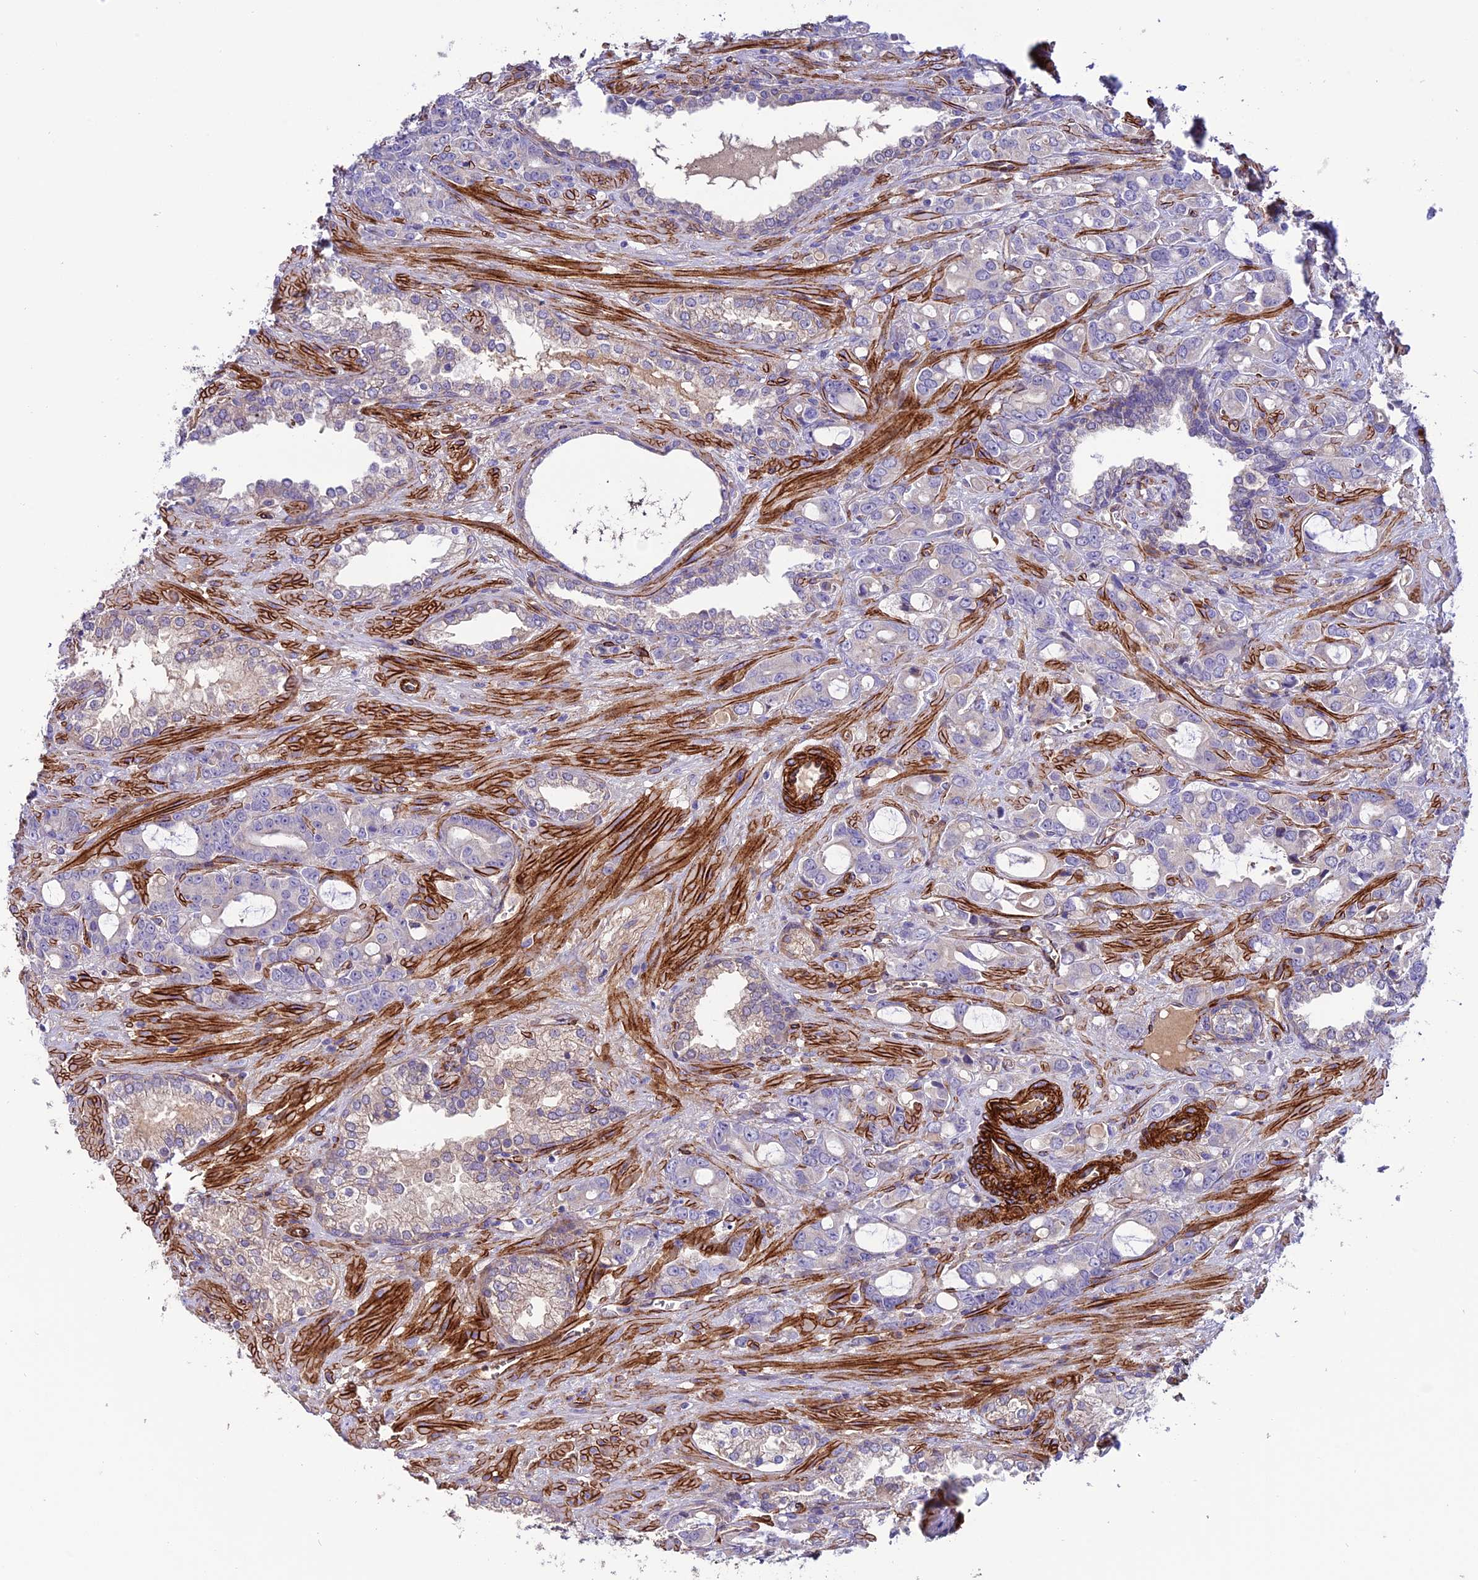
{"staining": {"intensity": "negative", "quantity": "none", "location": "none"}, "tissue": "prostate cancer", "cell_type": "Tumor cells", "image_type": "cancer", "snomed": [{"axis": "morphology", "description": "Adenocarcinoma, High grade"}, {"axis": "topography", "description": "Prostate"}], "caption": "Immunohistochemical staining of prostate high-grade adenocarcinoma displays no significant positivity in tumor cells.", "gene": "REX1BD", "patient": {"sex": "male", "age": 72}}